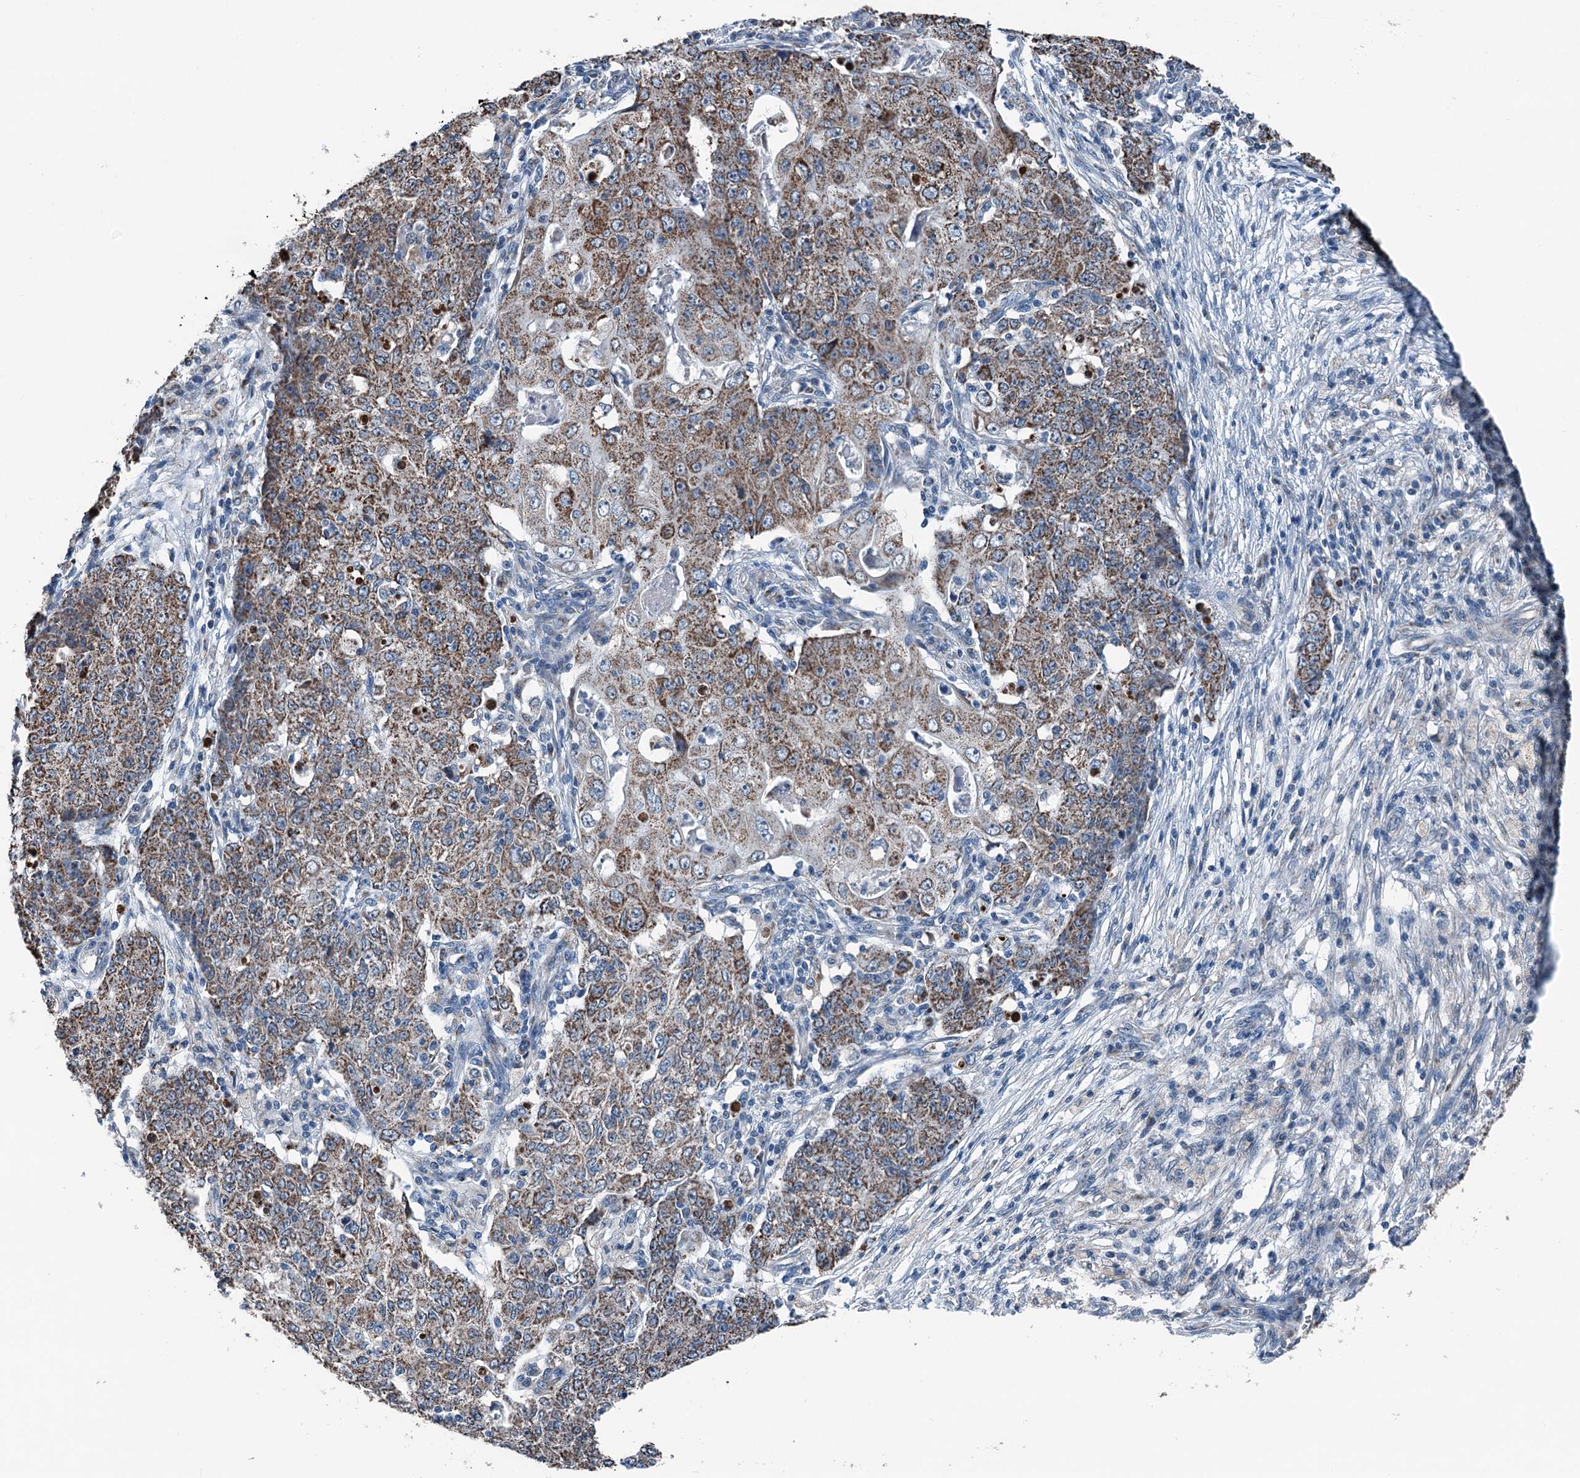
{"staining": {"intensity": "moderate", "quantity": ">75%", "location": "cytoplasmic/membranous"}, "tissue": "ovarian cancer", "cell_type": "Tumor cells", "image_type": "cancer", "snomed": [{"axis": "morphology", "description": "Carcinoma, endometroid"}, {"axis": "topography", "description": "Ovary"}], "caption": "A medium amount of moderate cytoplasmic/membranous positivity is present in approximately >75% of tumor cells in ovarian endometroid carcinoma tissue. (Stains: DAB (3,3'-diaminobenzidine) in brown, nuclei in blue, Microscopy: brightfield microscopy at high magnification).", "gene": "TRPT1", "patient": {"sex": "female", "age": 42}}